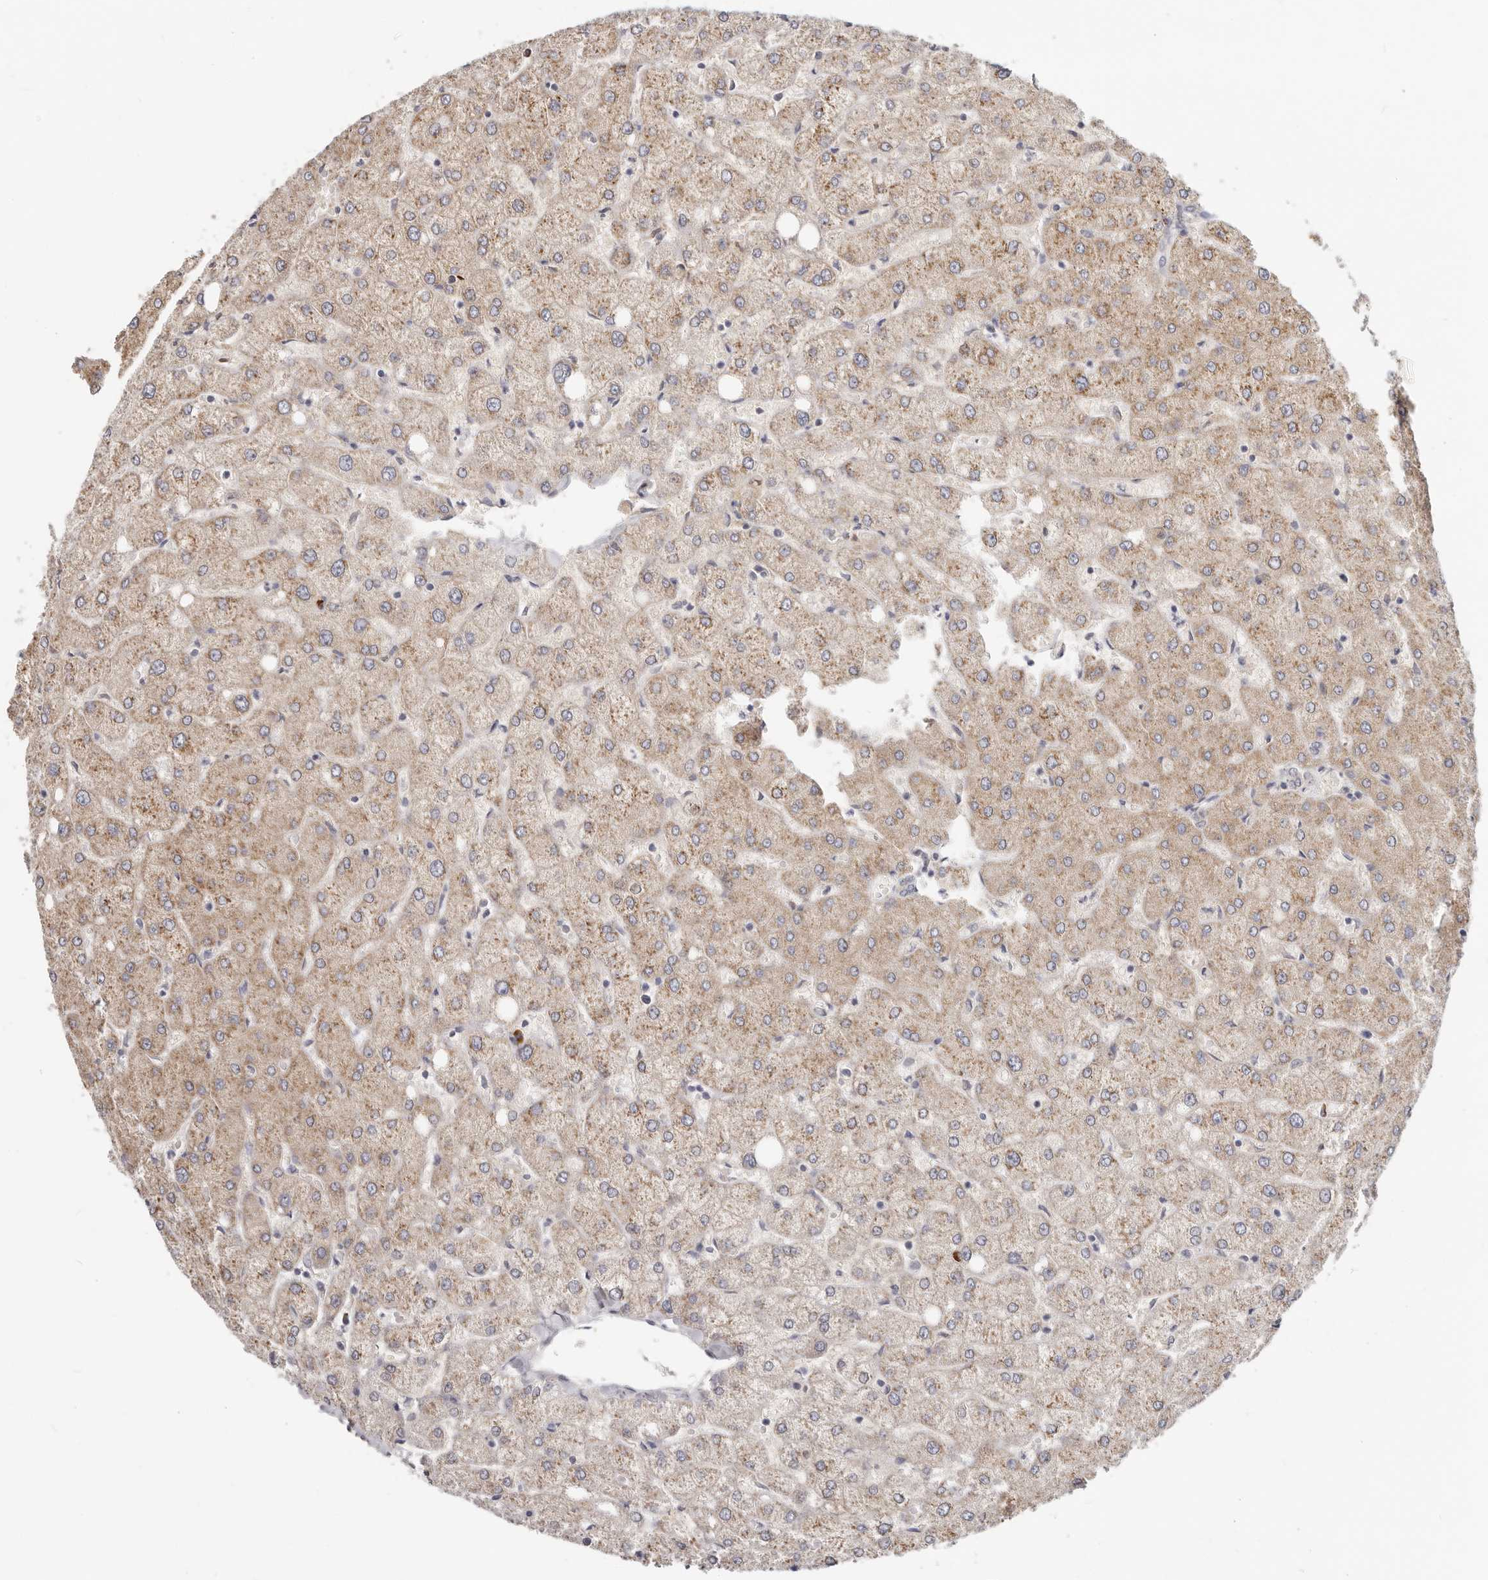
{"staining": {"intensity": "negative", "quantity": "none", "location": "none"}, "tissue": "liver", "cell_type": "Cholangiocytes", "image_type": "normal", "snomed": [{"axis": "morphology", "description": "Normal tissue, NOS"}, {"axis": "topography", "description": "Liver"}], "caption": "Human liver stained for a protein using immunohistochemistry displays no expression in cholangiocytes.", "gene": "IL32", "patient": {"sex": "female", "age": 54}}